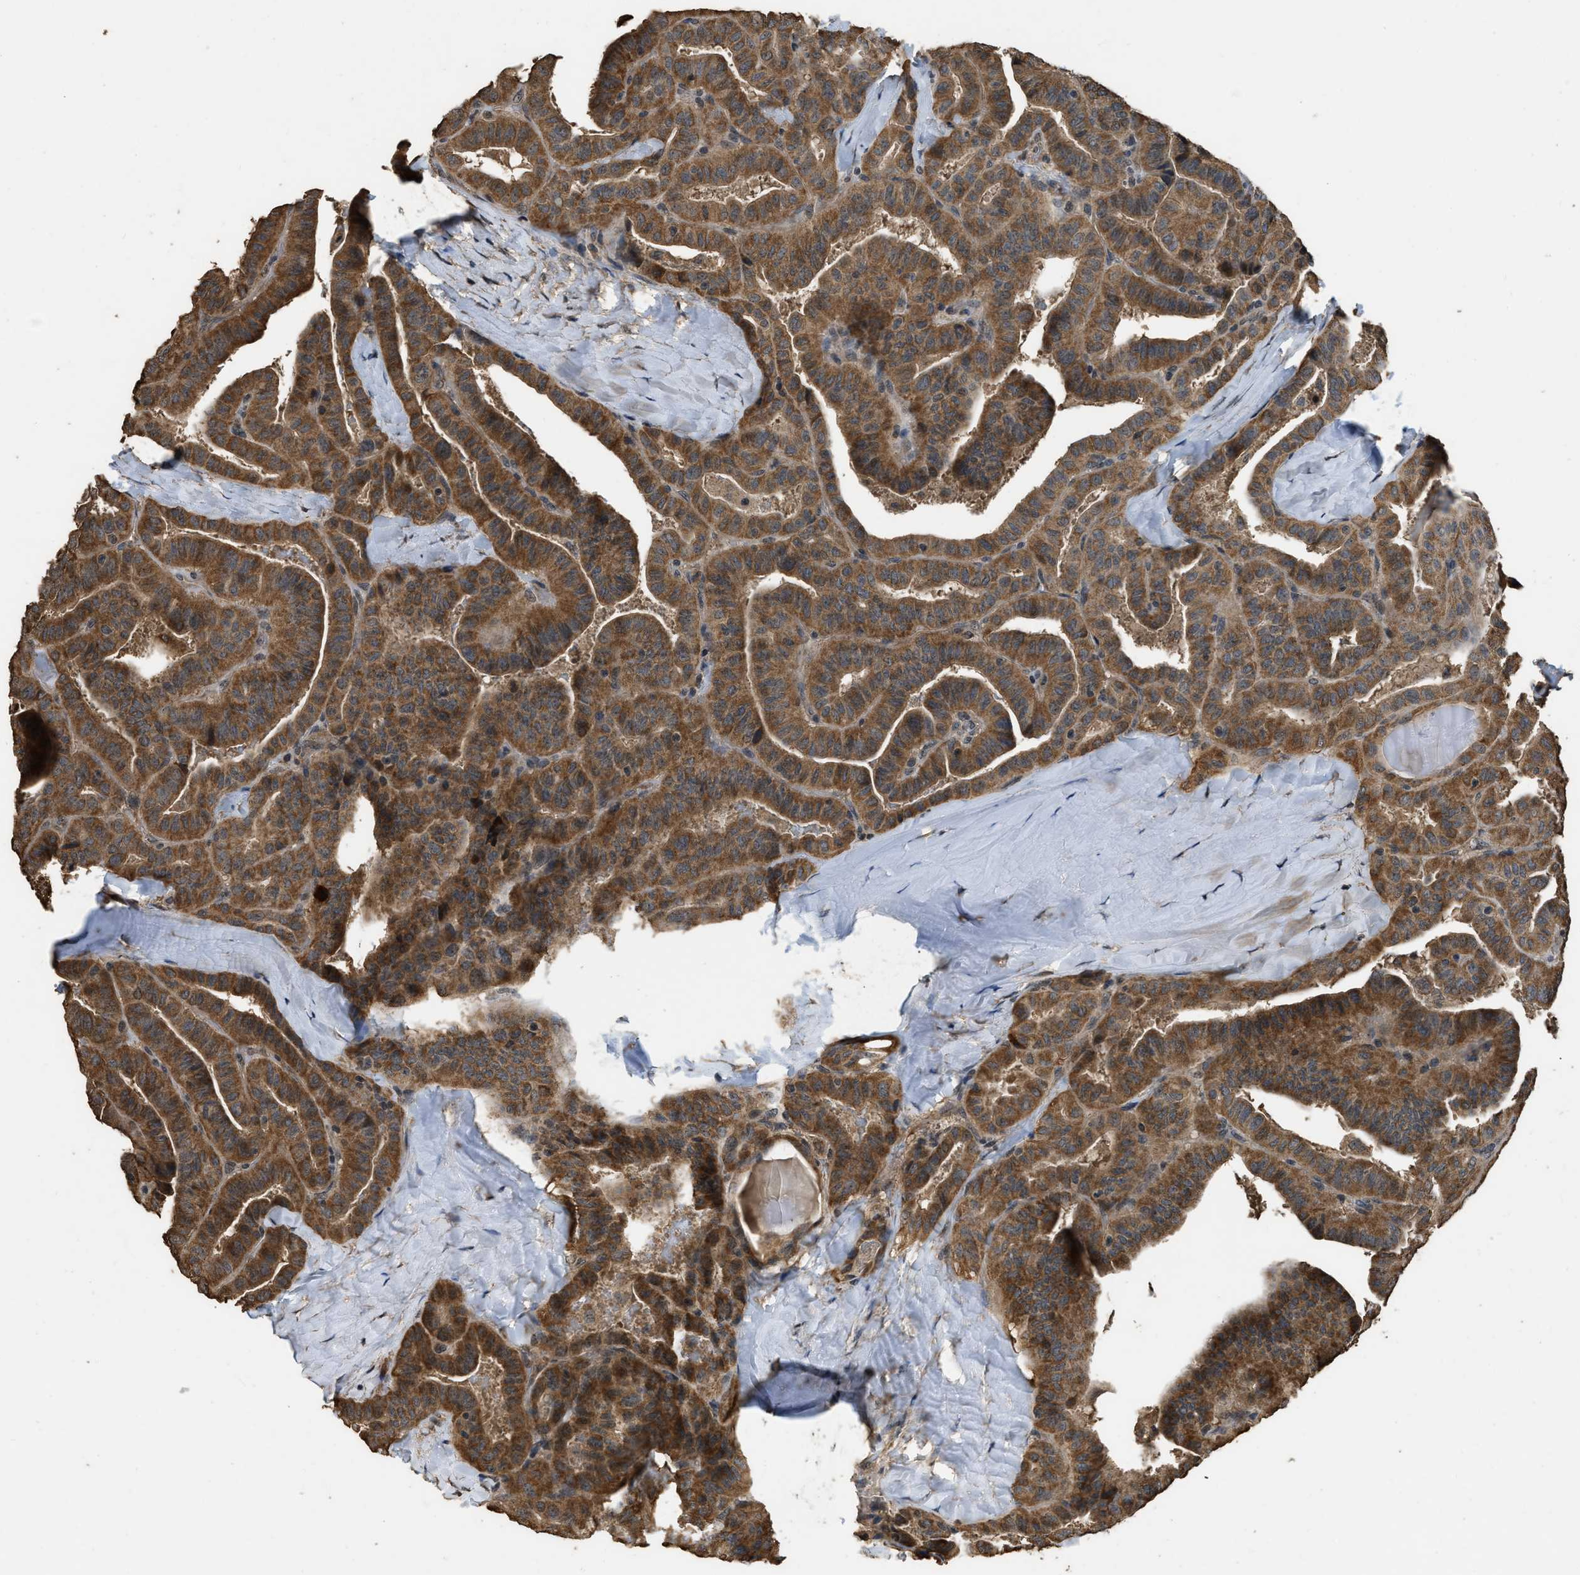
{"staining": {"intensity": "moderate", "quantity": ">75%", "location": "cytoplasmic/membranous"}, "tissue": "thyroid cancer", "cell_type": "Tumor cells", "image_type": "cancer", "snomed": [{"axis": "morphology", "description": "Papillary adenocarcinoma, NOS"}, {"axis": "topography", "description": "Thyroid gland"}], "caption": "Immunohistochemistry (IHC) image of neoplastic tissue: human thyroid papillary adenocarcinoma stained using immunohistochemistry (IHC) exhibits medium levels of moderate protein expression localized specifically in the cytoplasmic/membranous of tumor cells, appearing as a cytoplasmic/membranous brown color.", "gene": "DENND6B", "patient": {"sex": "male", "age": 77}}